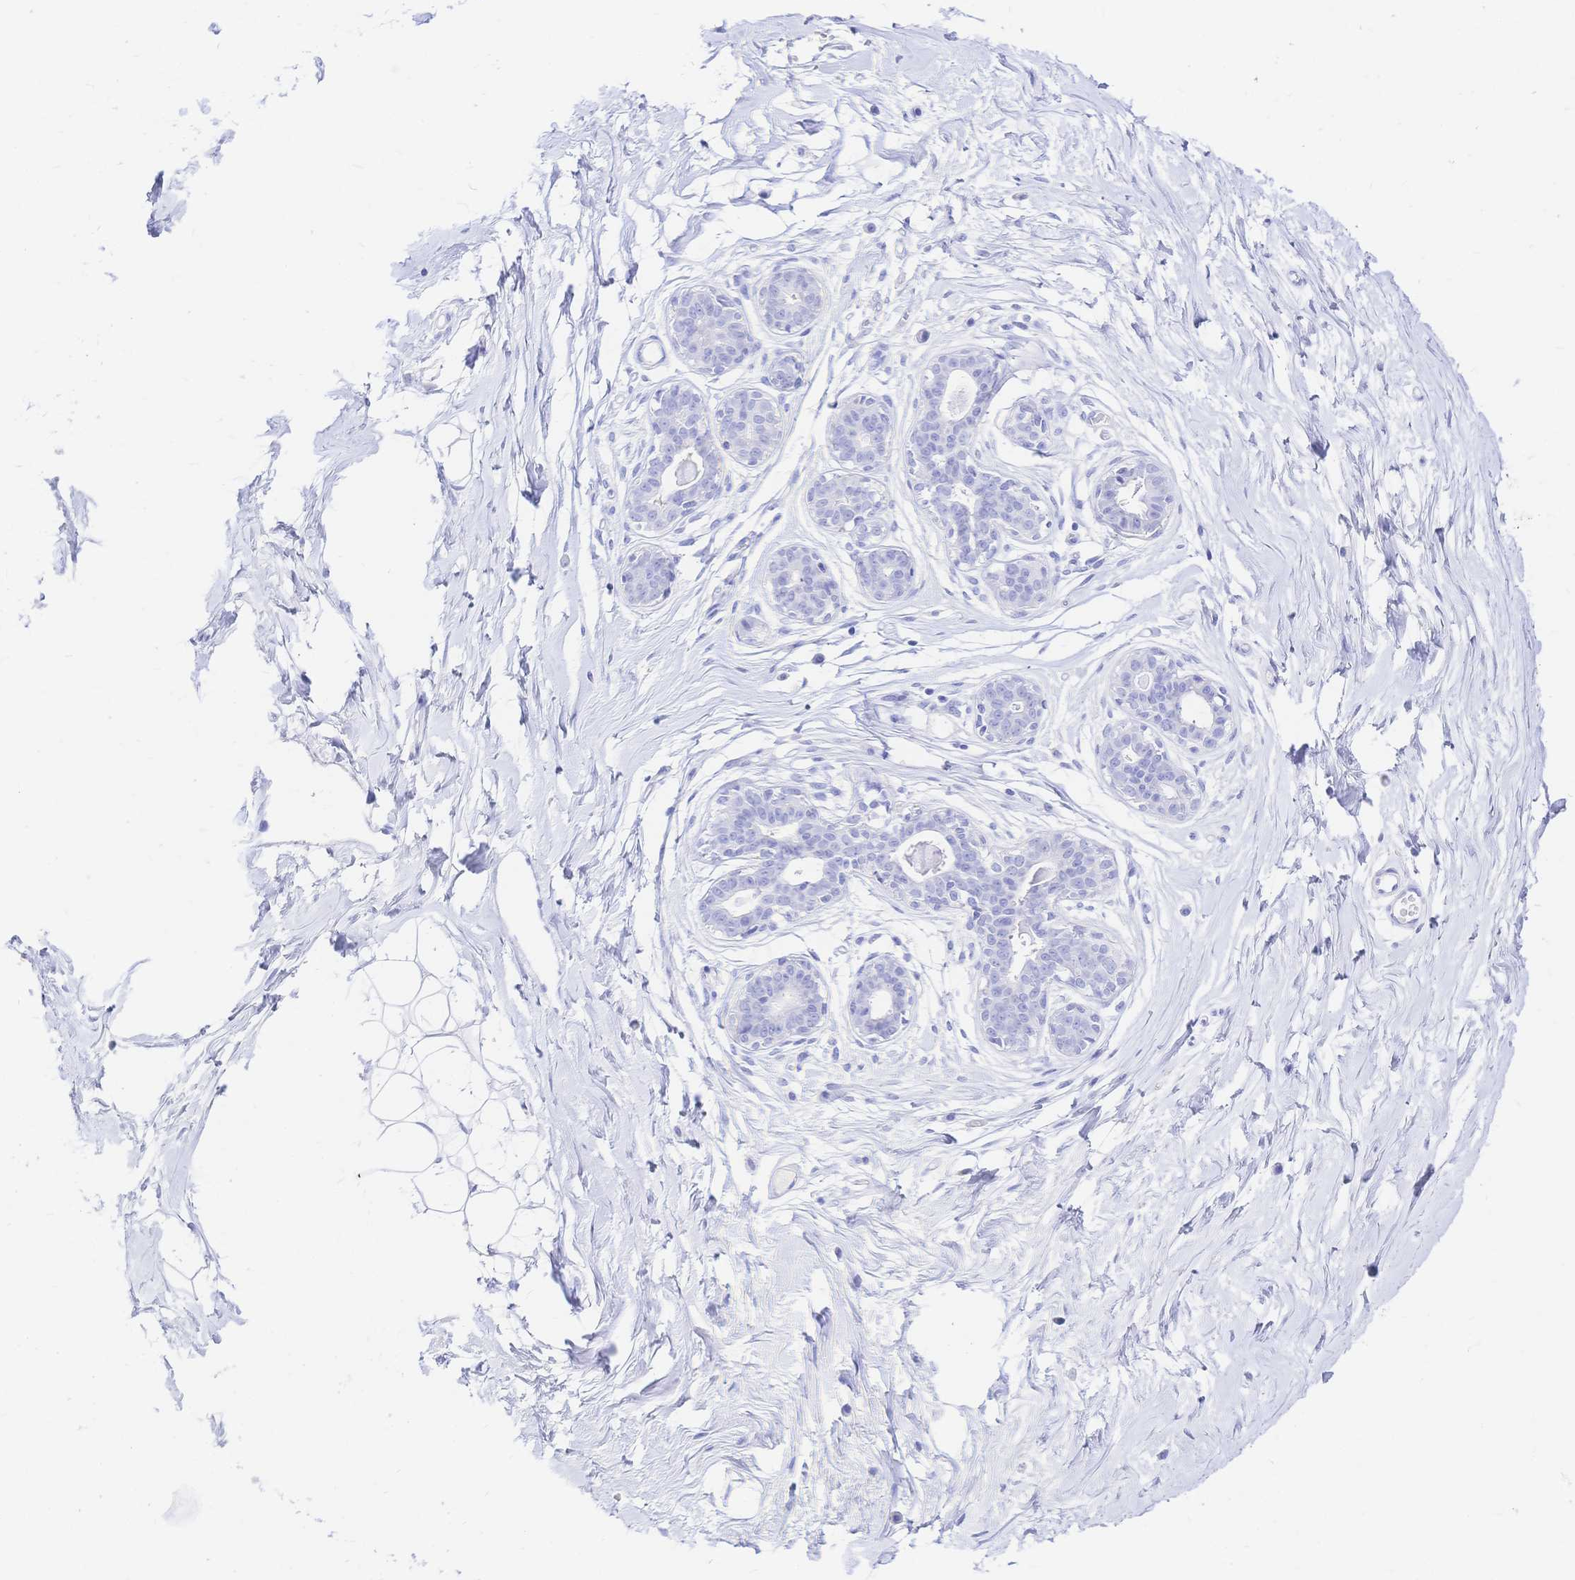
{"staining": {"intensity": "negative", "quantity": "none", "location": "none"}, "tissue": "breast", "cell_type": "Adipocytes", "image_type": "normal", "snomed": [{"axis": "morphology", "description": "Normal tissue, NOS"}, {"axis": "topography", "description": "Breast"}], "caption": "High magnification brightfield microscopy of benign breast stained with DAB (brown) and counterstained with hematoxylin (blue): adipocytes show no significant positivity. (DAB (3,3'-diaminobenzidine) IHC visualized using brightfield microscopy, high magnification).", "gene": "UMOD", "patient": {"sex": "female", "age": 45}}